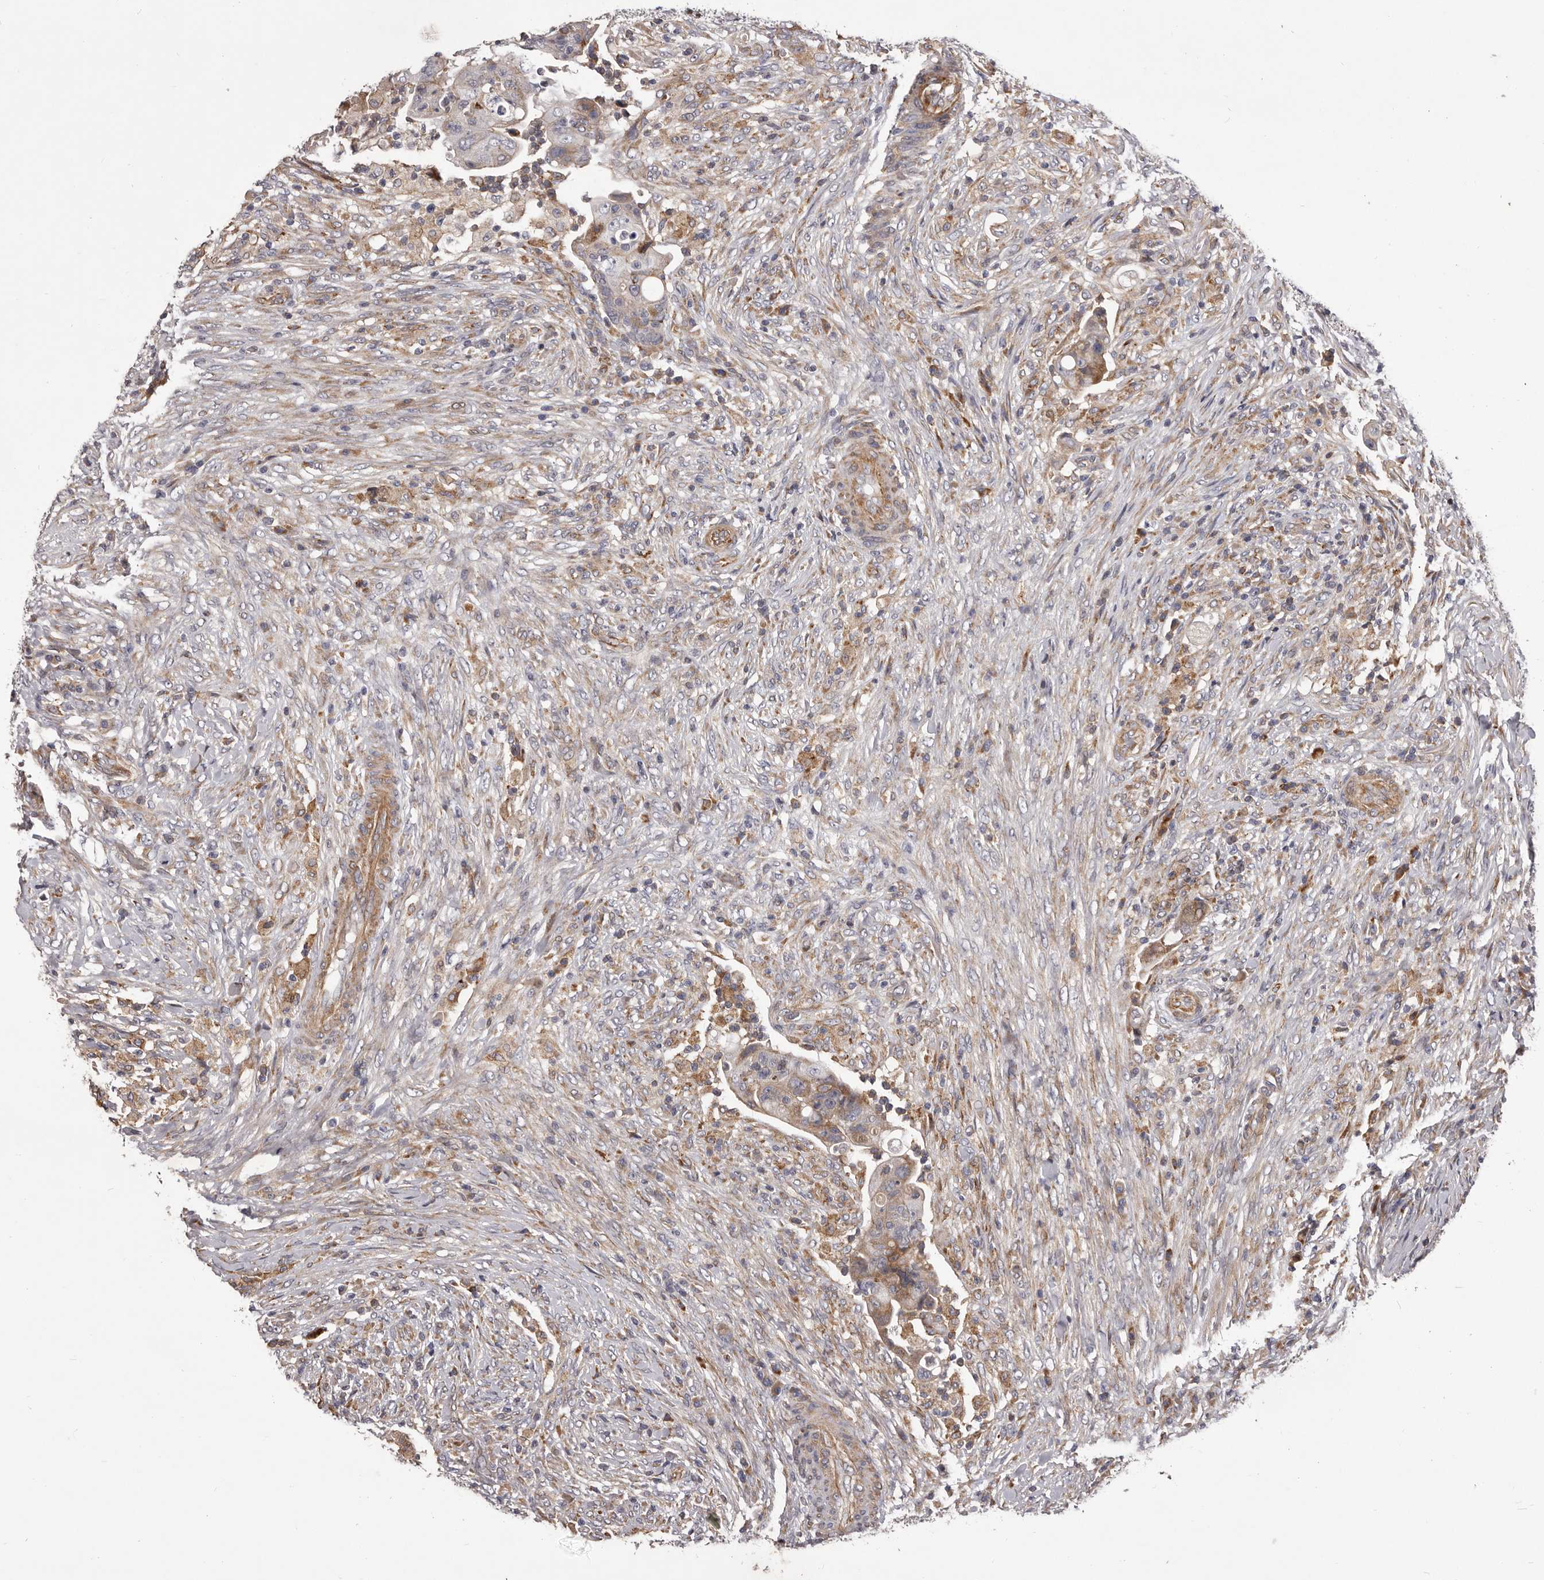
{"staining": {"intensity": "weak", "quantity": "<25%", "location": "cytoplasmic/membranous"}, "tissue": "colorectal cancer", "cell_type": "Tumor cells", "image_type": "cancer", "snomed": [{"axis": "morphology", "description": "Adenocarcinoma, NOS"}, {"axis": "topography", "description": "Rectum"}], "caption": "High power microscopy photomicrograph of an immunohistochemistry micrograph of colorectal cancer, revealing no significant staining in tumor cells. (Brightfield microscopy of DAB immunohistochemistry at high magnification).", "gene": "ALPK1", "patient": {"sex": "female", "age": 71}}